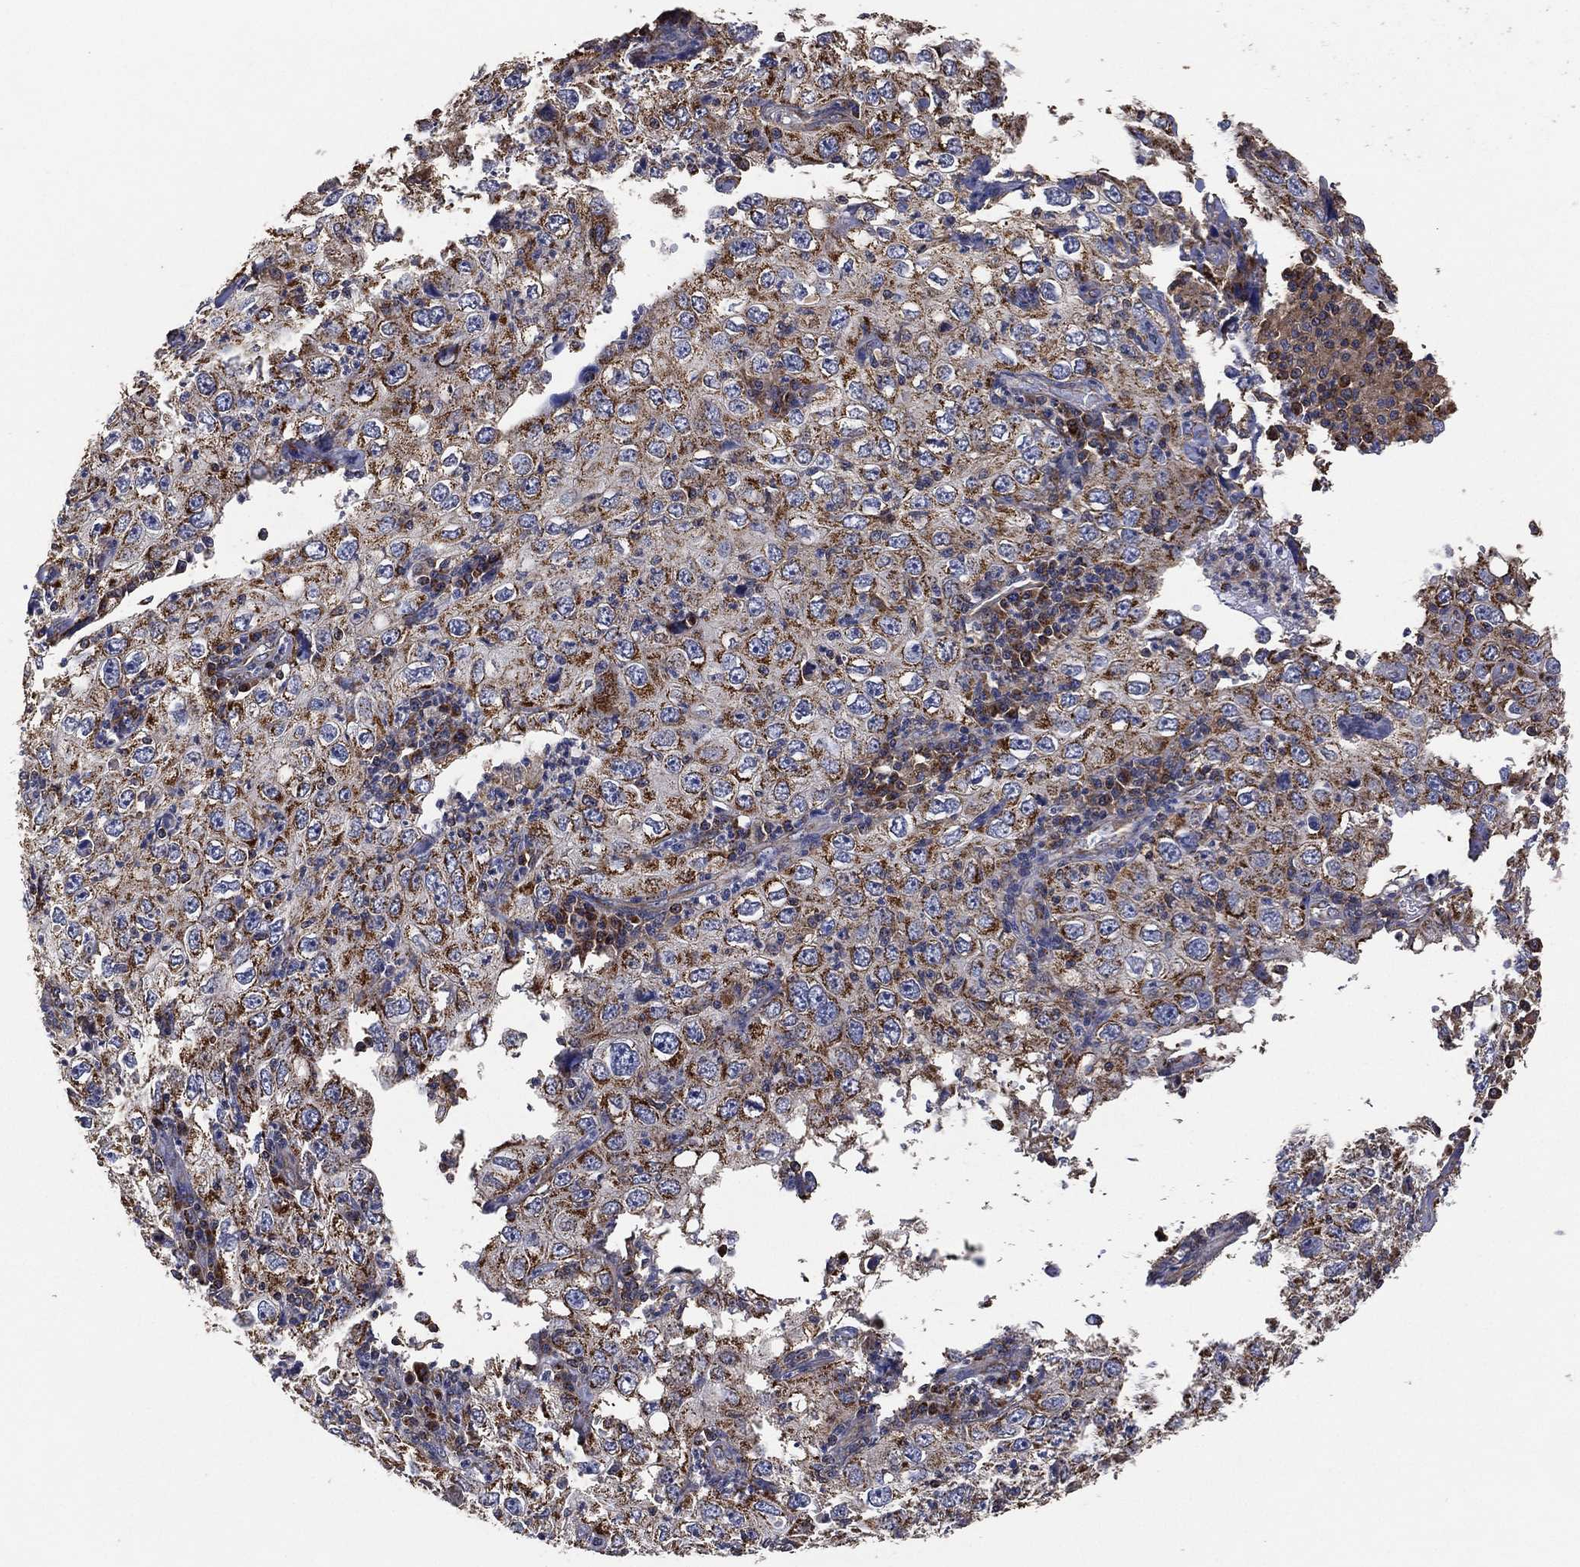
{"staining": {"intensity": "strong", "quantity": "<25%", "location": "cytoplasmic/membranous"}, "tissue": "cervical cancer", "cell_type": "Tumor cells", "image_type": "cancer", "snomed": [{"axis": "morphology", "description": "Squamous cell carcinoma, NOS"}, {"axis": "topography", "description": "Cervix"}], "caption": "A high-resolution histopathology image shows IHC staining of cervical cancer, which shows strong cytoplasmic/membranous positivity in about <25% of tumor cells.", "gene": "LIMD1", "patient": {"sex": "female", "age": 24}}